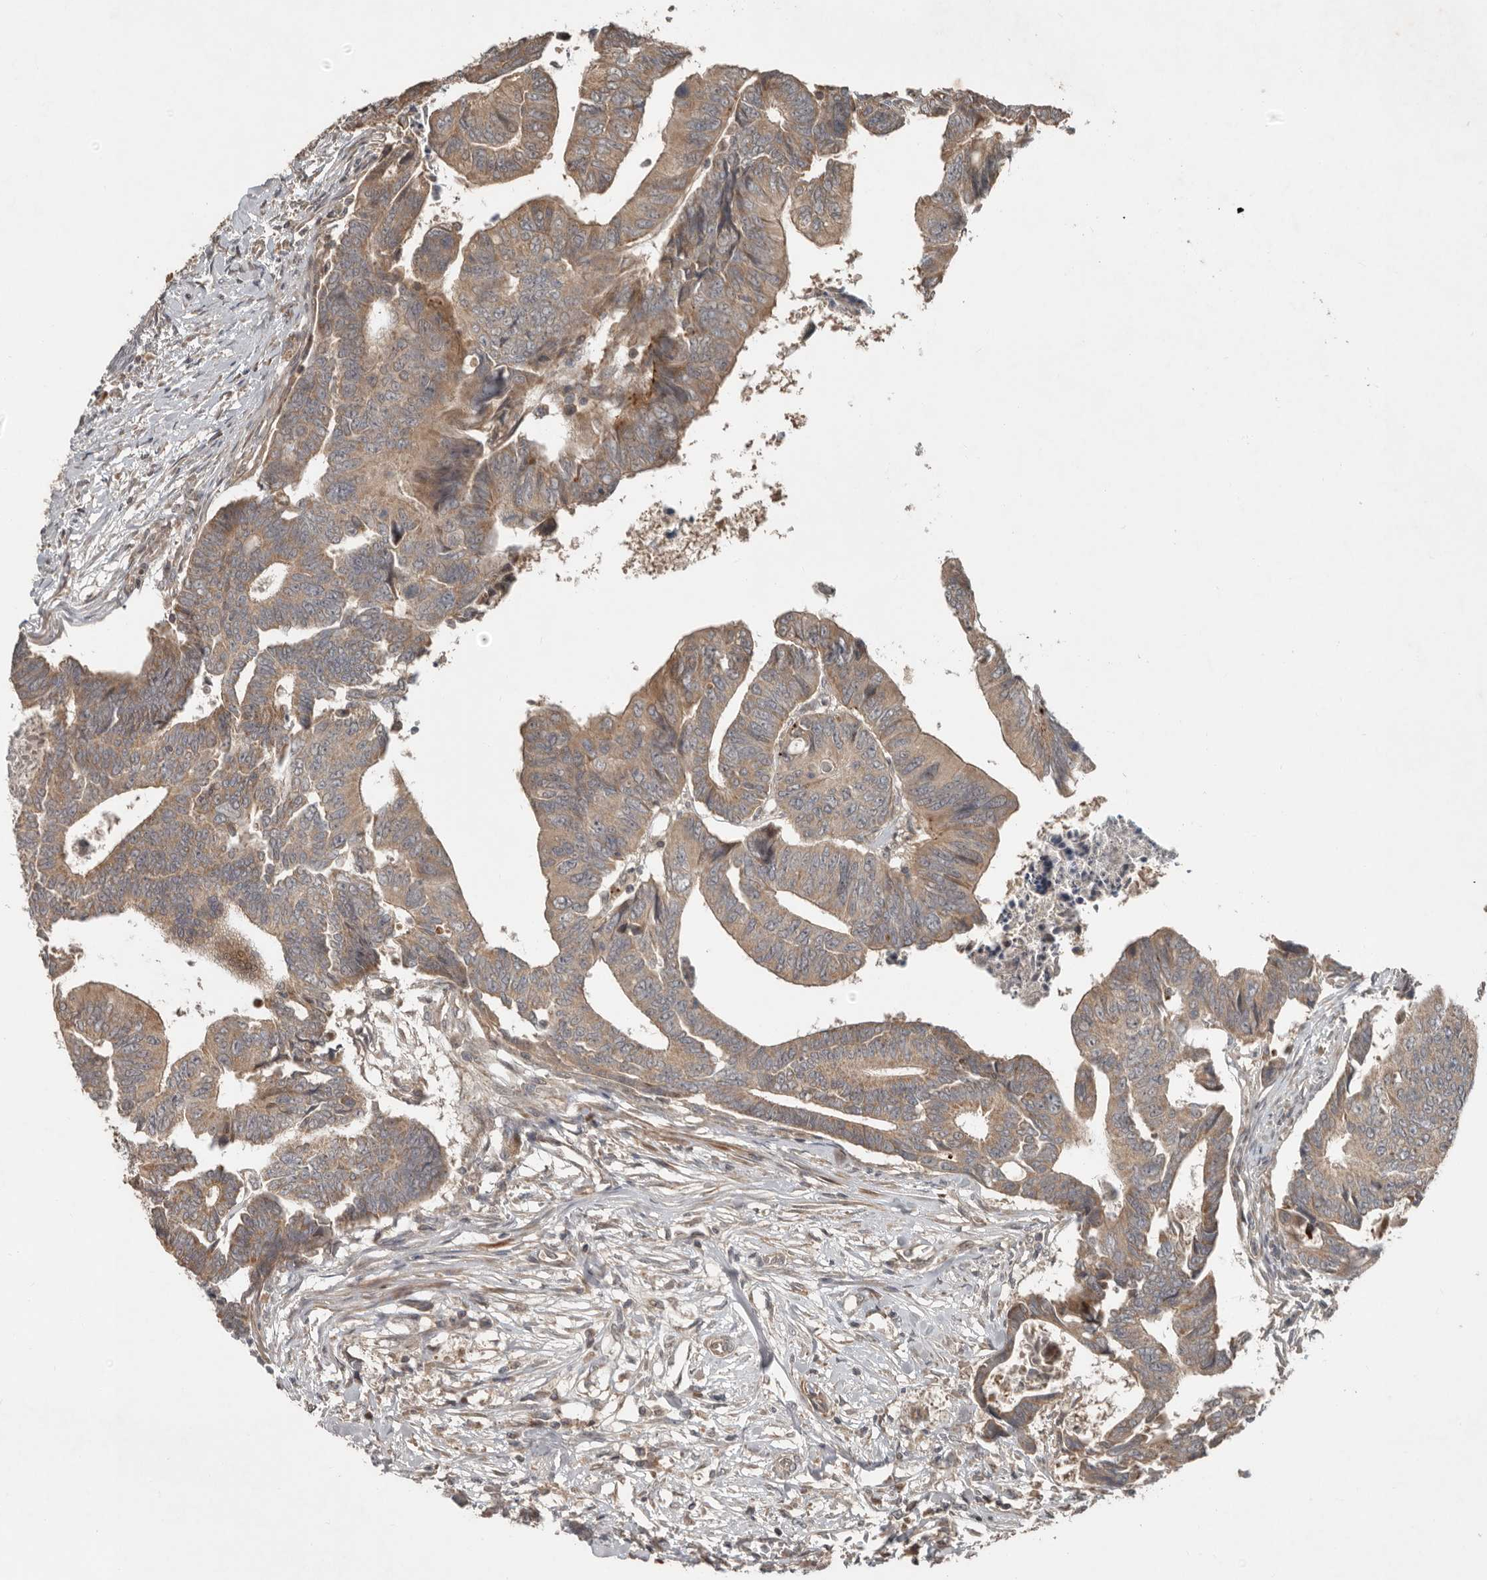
{"staining": {"intensity": "moderate", "quantity": ">75%", "location": "cytoplasmic/membranous"}, "tissue": "colorectal cancer", "cell_type": "Tumor cells", "image_type": "cancer", "snomed": [{"axis": "morphology", "description": "Adenocarcinoma, NOS"}, {"axis": "topography", "description": "Rectum"}], "caption": "DAB immunohistochemical staining of human adenocarcinoma (colorectal) exhibits moderate cytoplasmic/membranous protein expression in about >75% of tumor cells.", "gene": "SLC6A7", "patient": {"sex": "female", "age": 65}}